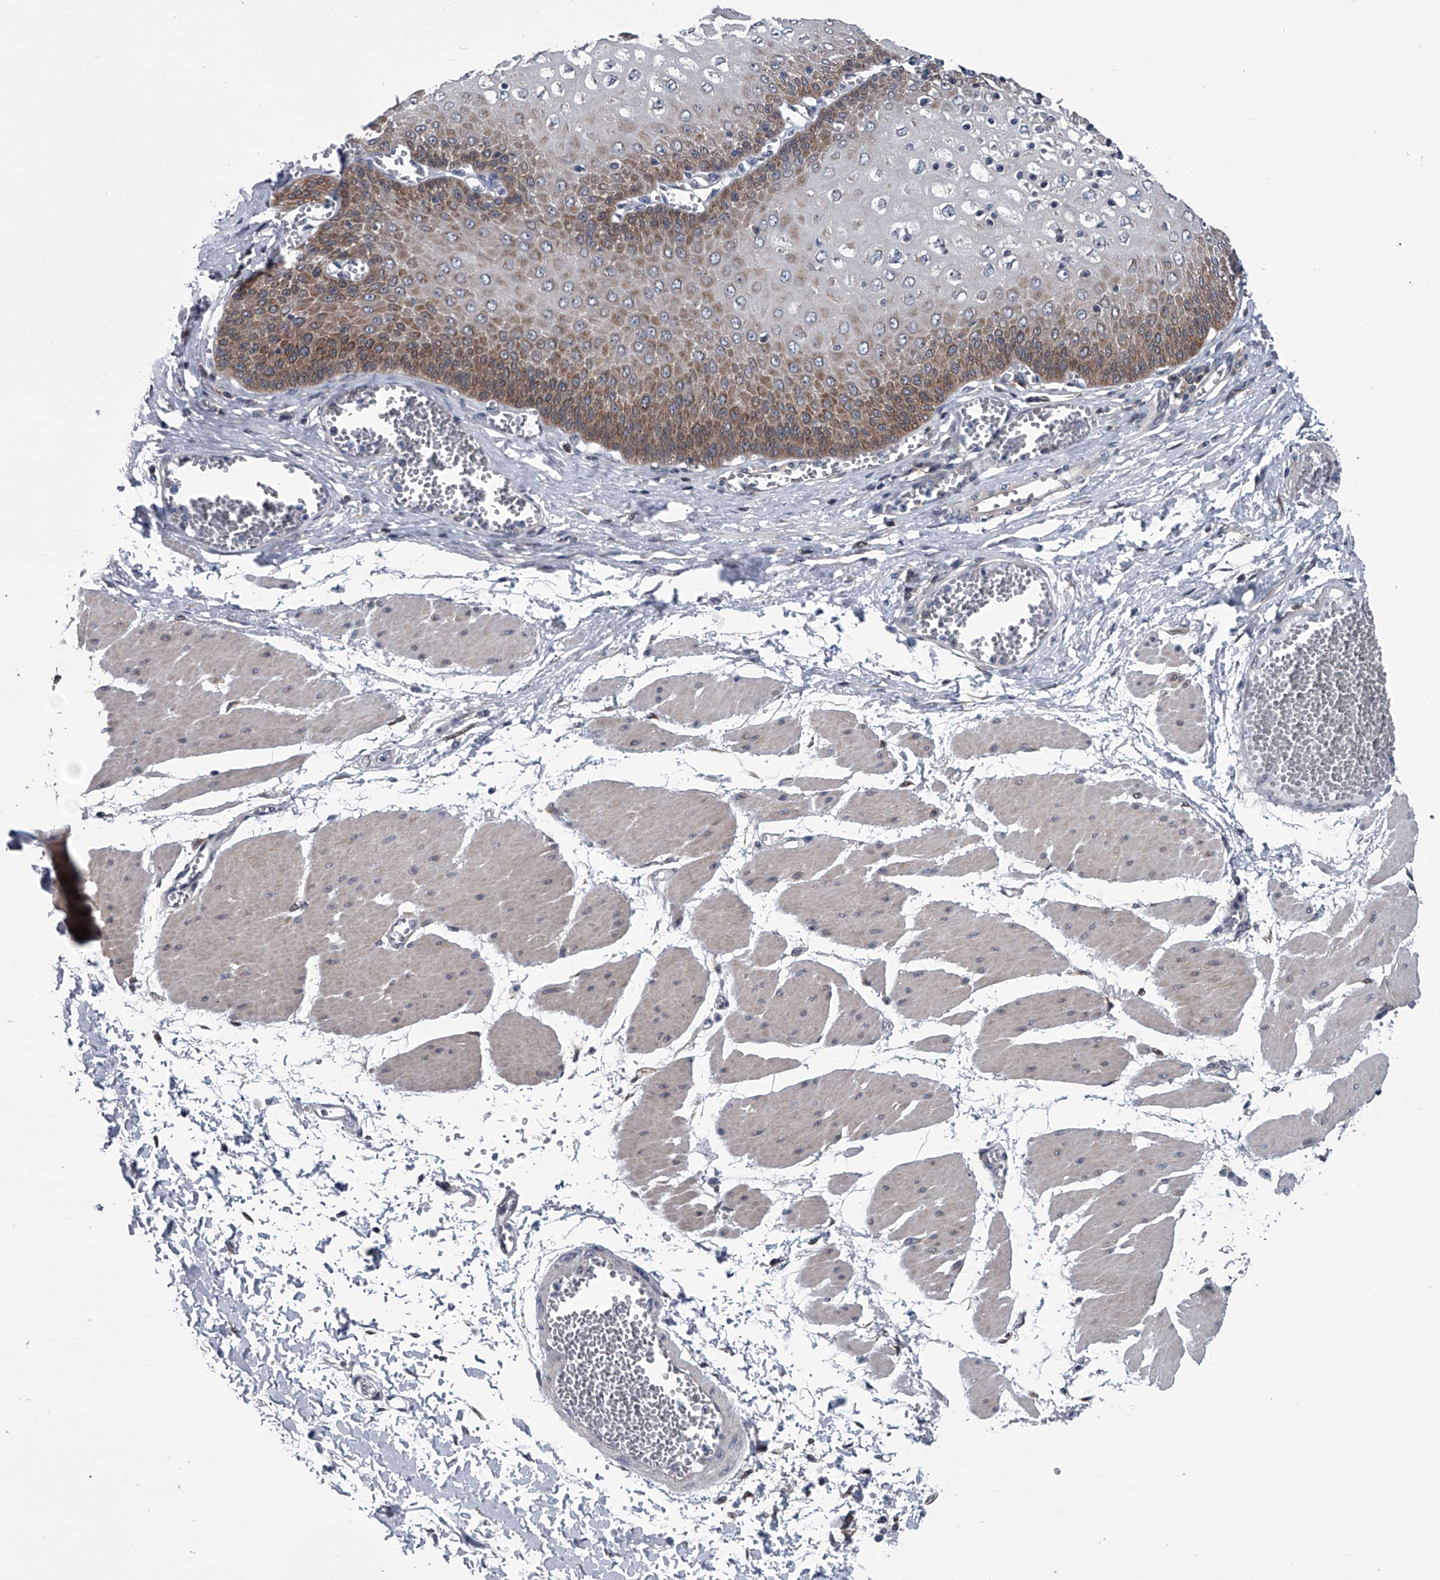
{"staining": {"intensity": "moderate", "quantity": ">75%", "location": "cytoplasmic/membranous"}, "tissue": "esophagus", "cell_type": "Squamous epithelial cells", "image_type": "normal", "snomed": [{"axis": "morphology", "description": "Normal tissue, NOS"}, {"axis": "topography", "description": "Esophagus"}], "caption": "This is an image of immunohistochemistry (IHC) staining of benign esophagus, which shows moderate positivity in the cytoplasmic/membranous of squamous epithelial cells.", "gene": "PPP2R5D", "patient": {"sex": "male", "age": 60}}